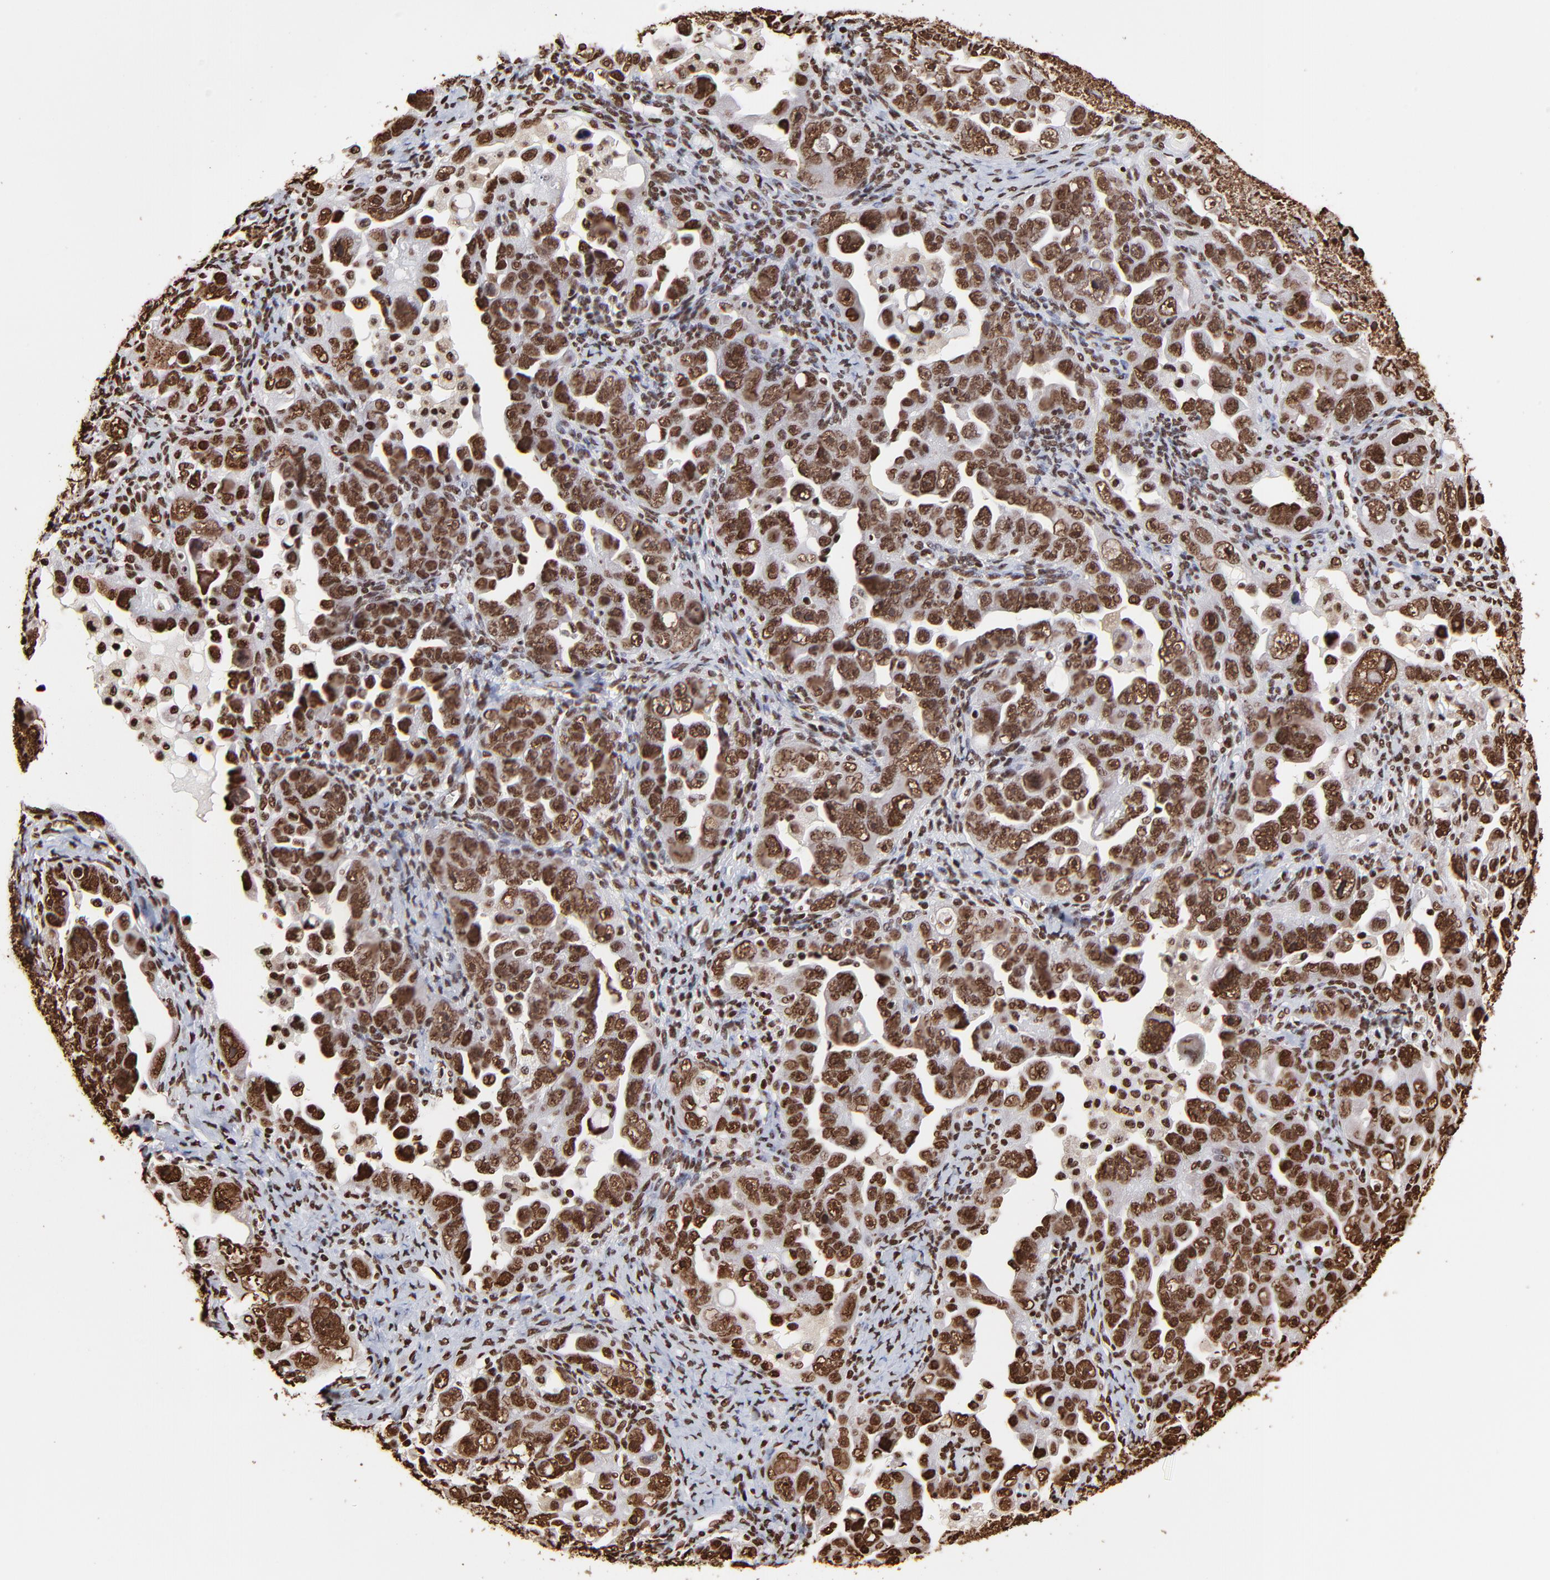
{"staining": {"intensity": "strong", "quantity": ">75%", "location": "nuclear"}, "tissue": "ovarian cancer", "cell_type": "Tumor cells", "image_type": "cancer", "snomed": [{"axis": "morphology", "description": "Cystadenocarcinoma, serous, NOS"}, {"axis": "topography", "description": "Ovary"}], "caption": "This image demonstrates serous cystadenocarcinoma (ovarian) stained with immunohistochemistry to label a protein in brown. The nuclear of tumor cells show strong positivity for the protein. Nuclei are counter-stained blue.", "gene": "ZNF544", "patient": {"sex": "female", "age": 66}}